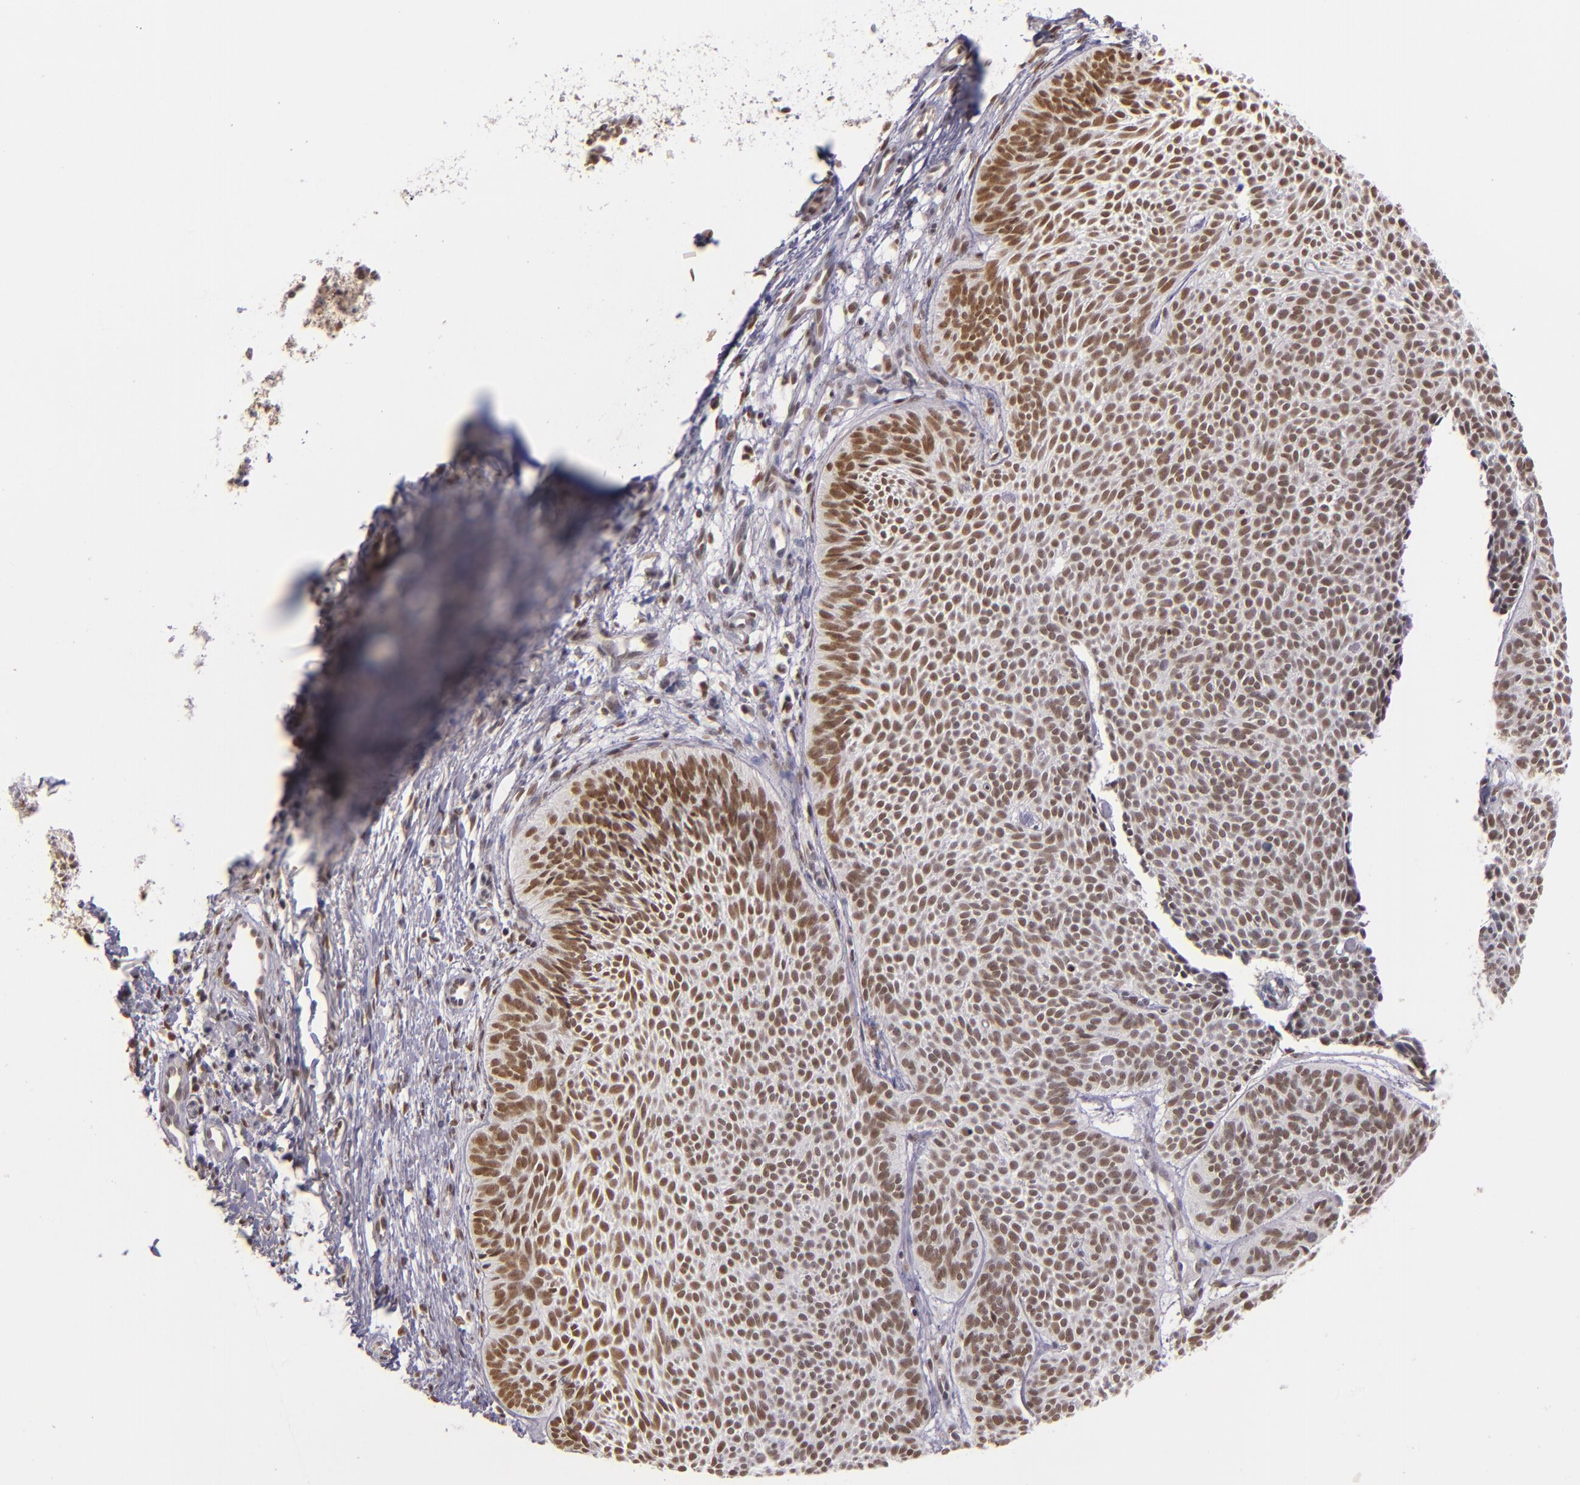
{"staining": {"intensity": "moderate", "quantity": ">75%", "location": "nuclear"}, "tissue": "skin cancer", "cell_type": "Tumor cells", "image_type": "cancer", "snomed": [{"axis": "morphology", "description": "Basal cell carcinoma"}, {"axis": "topography", "description": "Skin"}], "caption": "DAB immunohistochemical staining of skin basal cell carcinoma displays moderate nuclear protein staining in approximately >75% of tumor cells.", "gene": "NCOR2", "patient": {"sex": "male", "age": 84}}